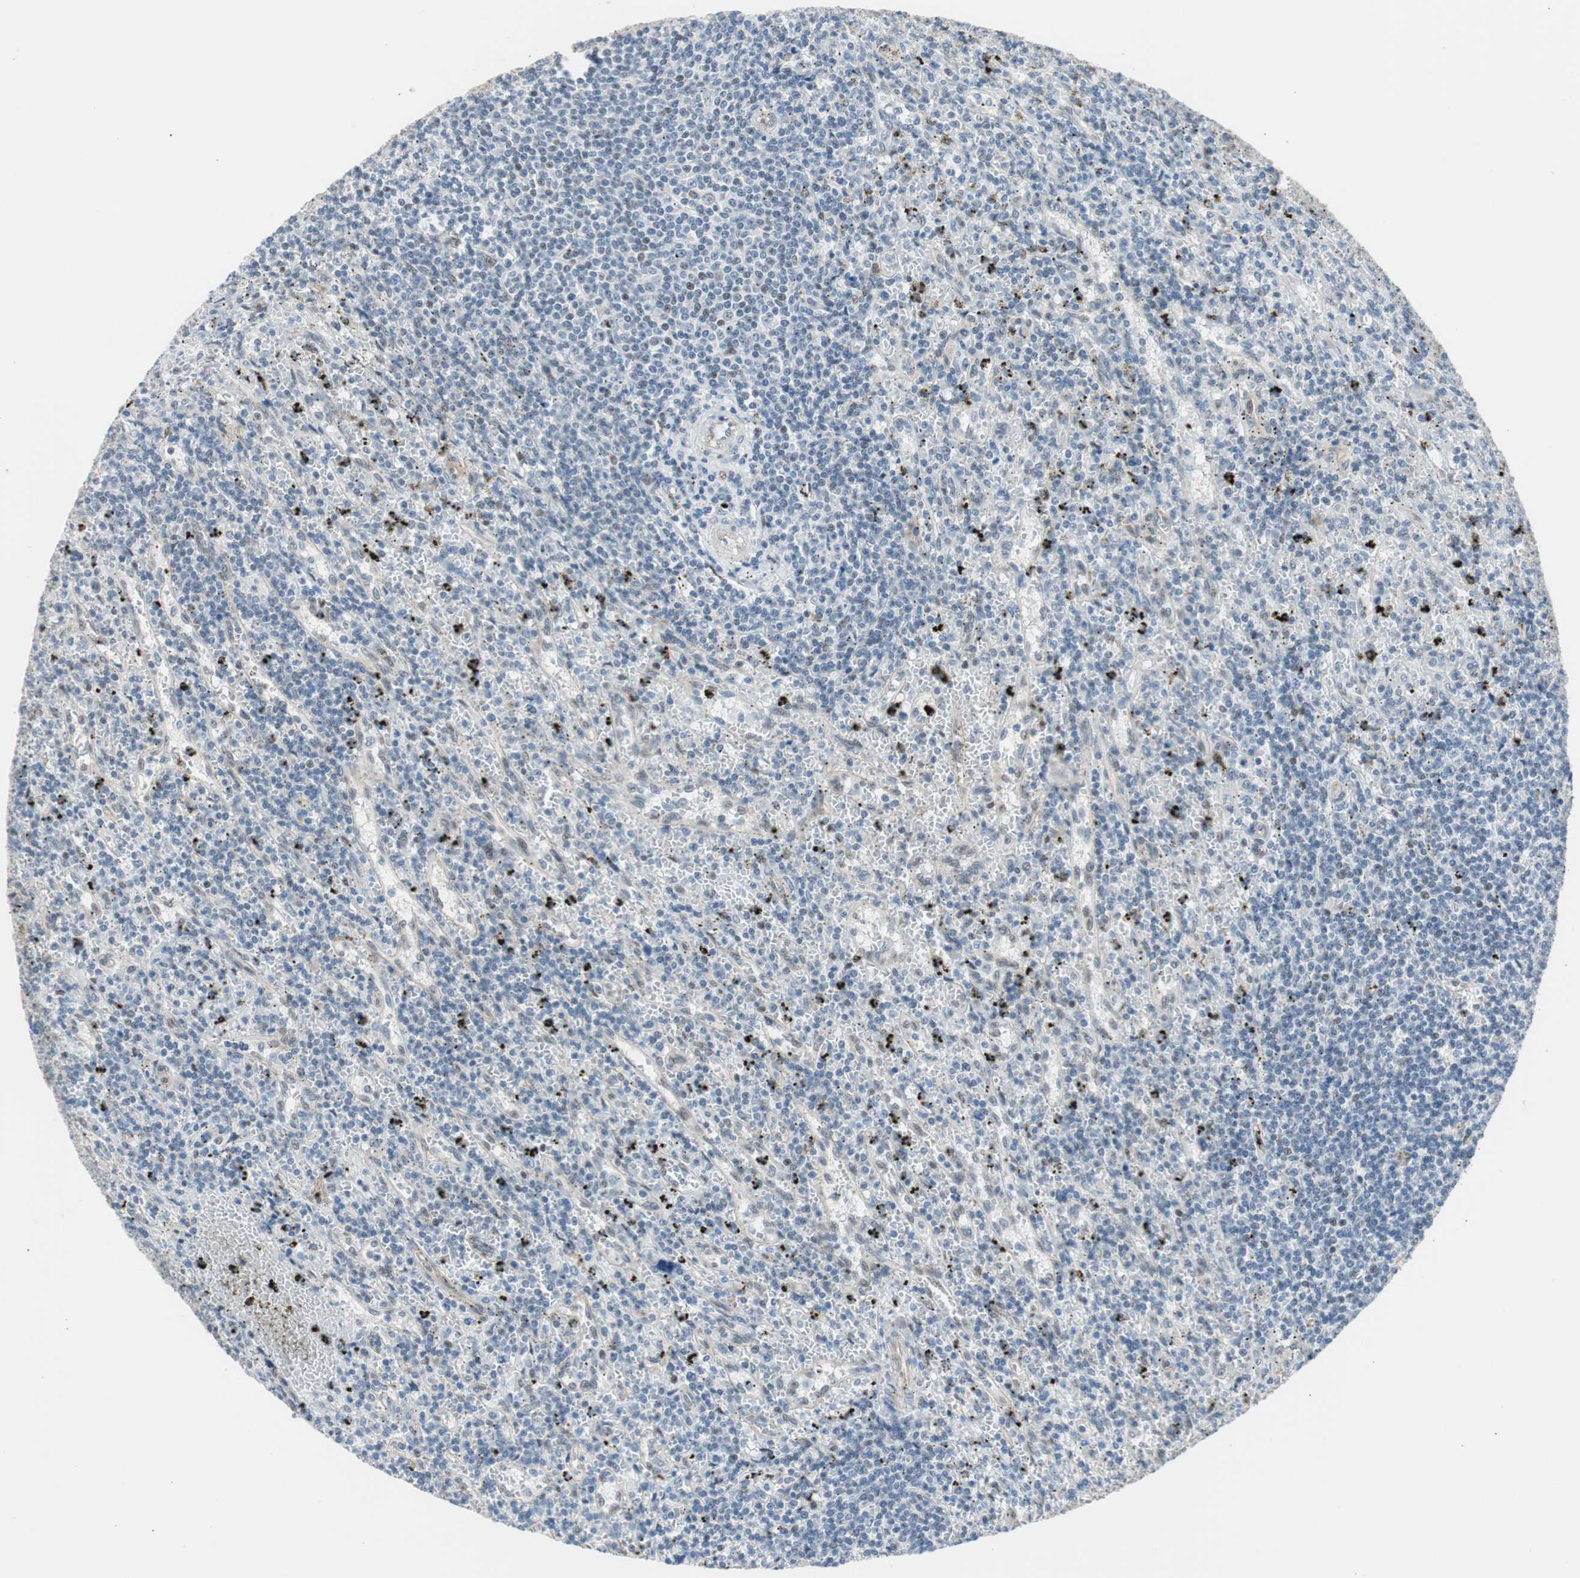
{"staining": {"intensity": "negative", "quantity": "none", "location": "none"}, "tissue": "lymphoma", "cell_type": "Tumor cells", "image_type": "cancer", "snomed": [{"axis": "morphology", "description": "Malignant lymphoma, non-Hodgkin's type, Low grade"}, {"axis": "topography", "description": "Spleen"}], "caption": "Protein analysis of lymphoma displays no significant staining in tumor cells. Brightfield microscopy of IHC stained with DAB (brown) and hematoxylin (blue), captured at high magnification.", "gene": "PML", "patient": {"sex": "male", "age": 76}}